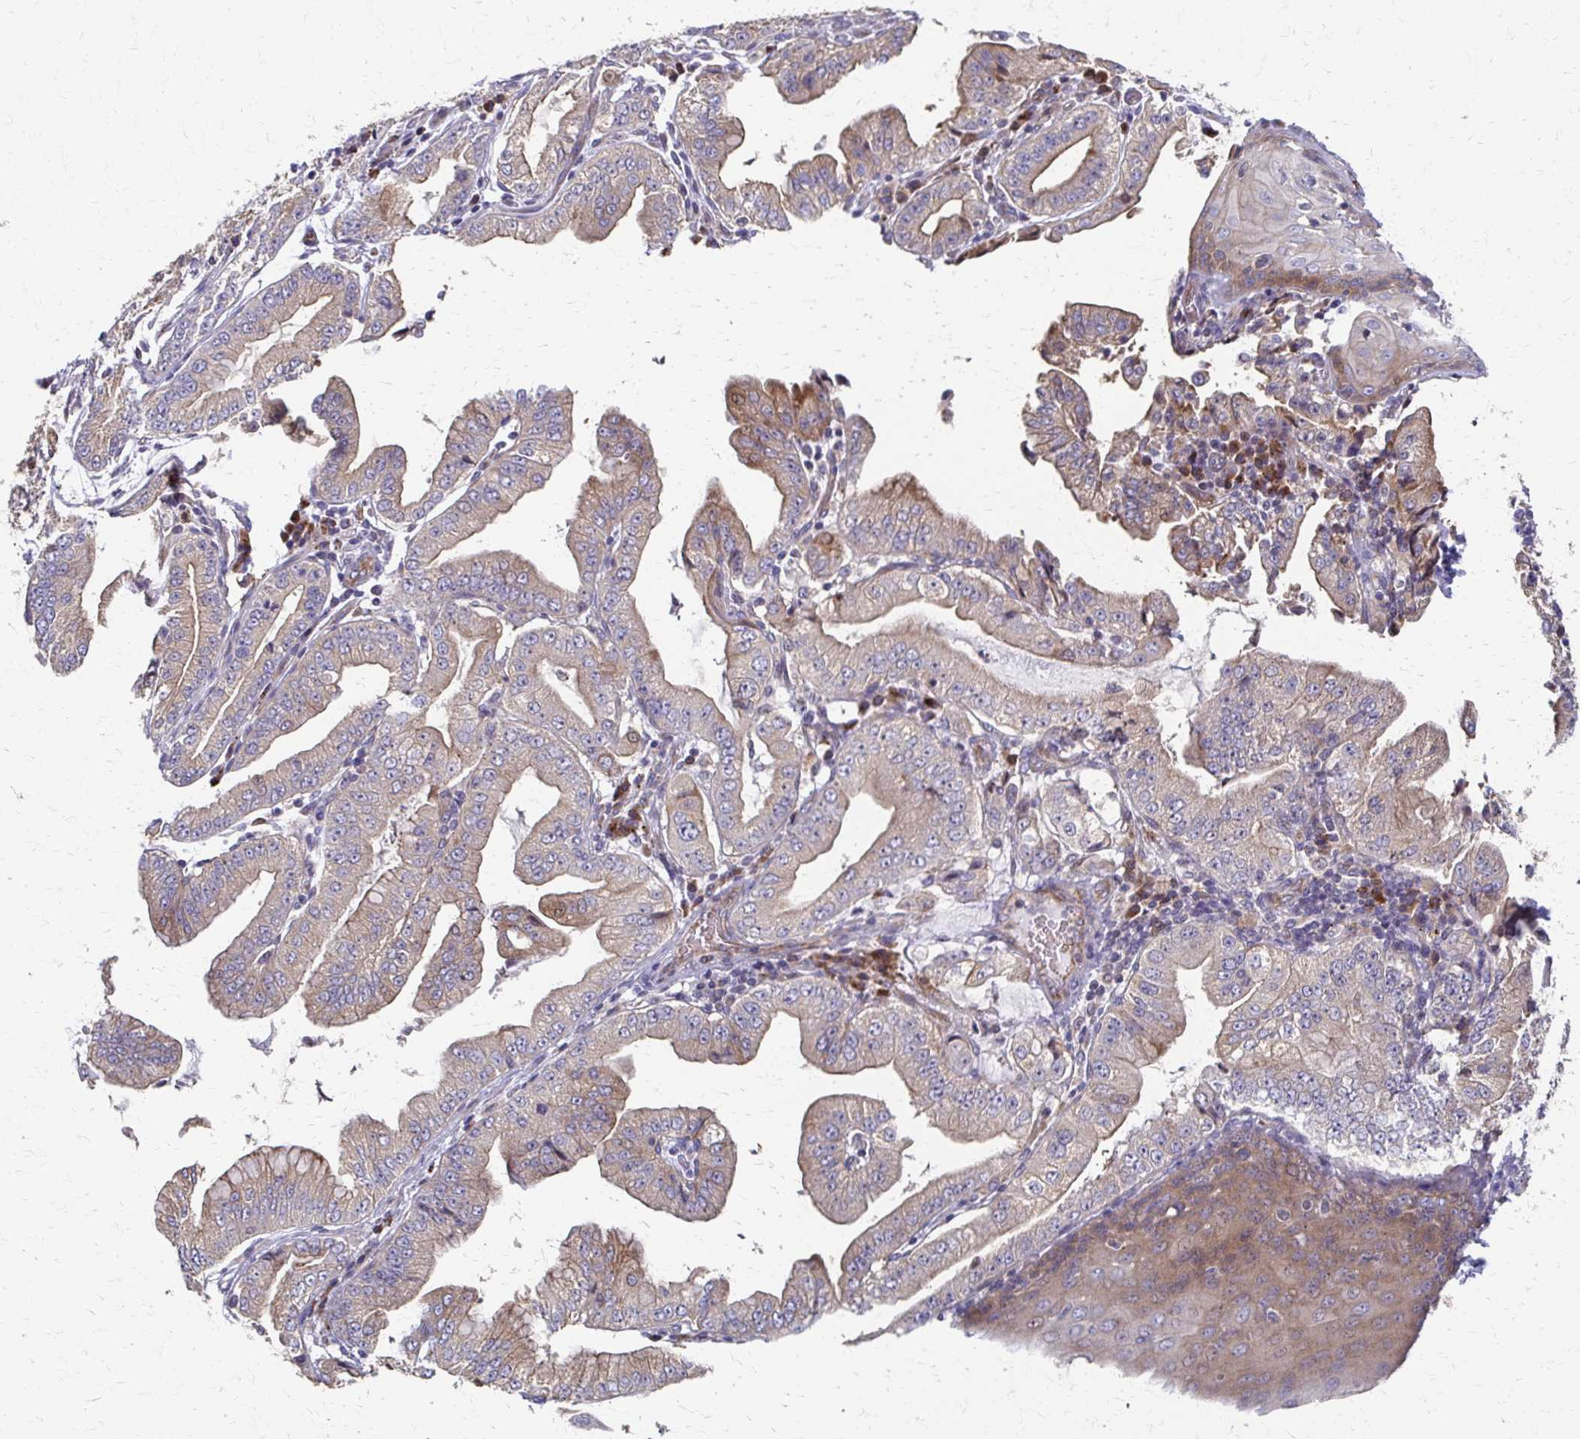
{"staining": {"intensity": "weak", "quantity": "25%-75%", "location": "cytoplasmic/membranous"}, "tissue": "stomach cancer", "cell_type": "Tumor cells", "image_type": "cancer", "snomed": [{"axis": "morphology", "description": "Adenocarcinoma, NOS"}, {"axis": "topography", "description": "Stomach, upper"}], "caption": "Weak cytoplasmic/membranous protein staining is appreciated in approximately 25%-75% of tumor cells in adenocarcinoma (stomach).", "gene": "SKA2", "patient": {"sex": "female", "age": 74}}